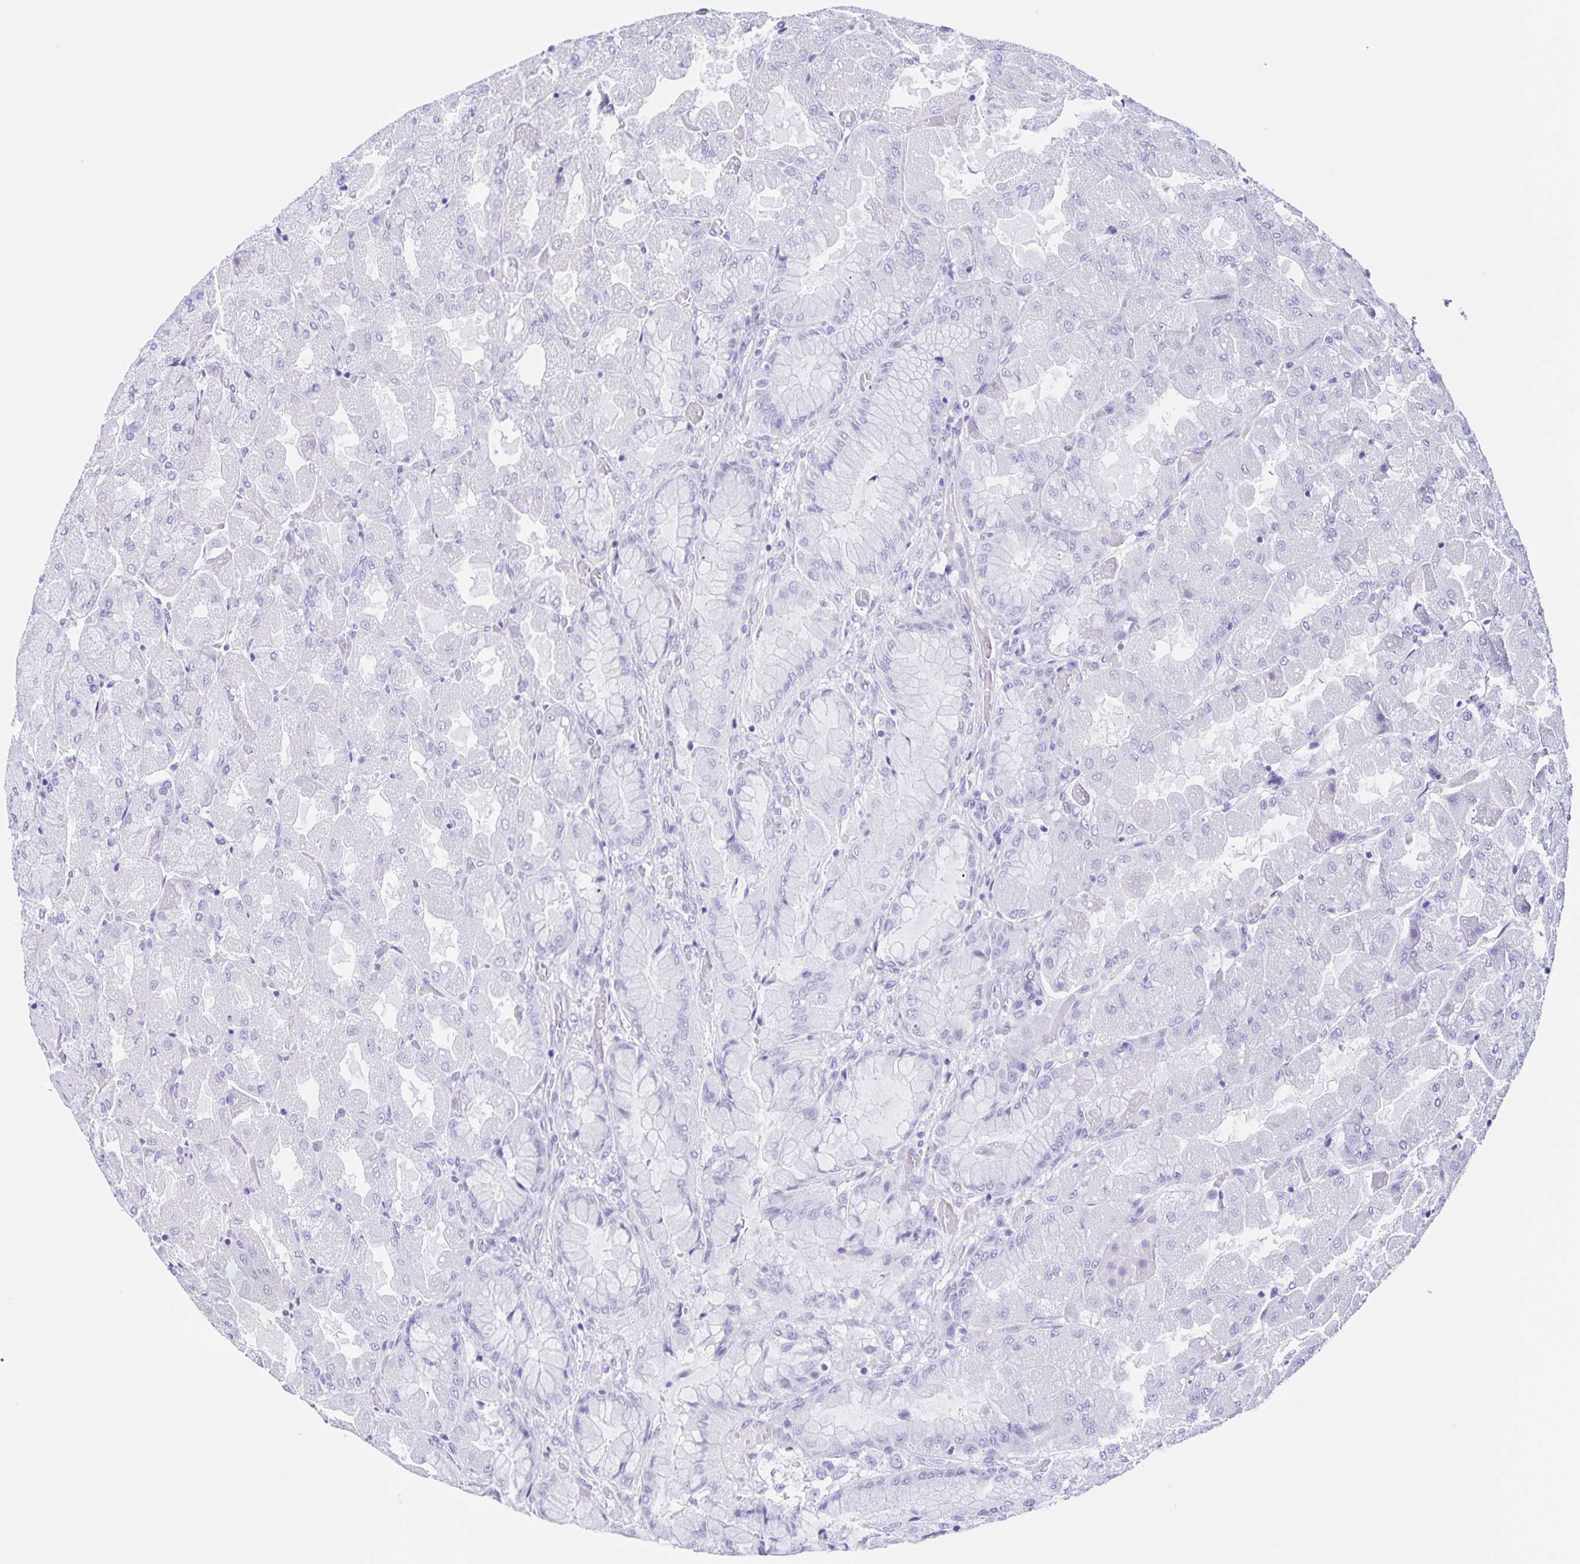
{"staining": {"intensity": "negative", "quantity": "none", "location": "none"}, "tissue": "stomach", "cell_type": "Glandular cells", "image_type": "normal", "snomed": [{"axis": "morphology", "description": "Normal tissue, NOS"}, {"axis": "topography", "description": "Stomach"}], "caption": "This is an immunohistochemistry (IHC) photomicrograph of benign stomach. There is no positivity in glandular cells.", "gene": "FAM170A", "patient": {"sex": "female", "age": 61}}